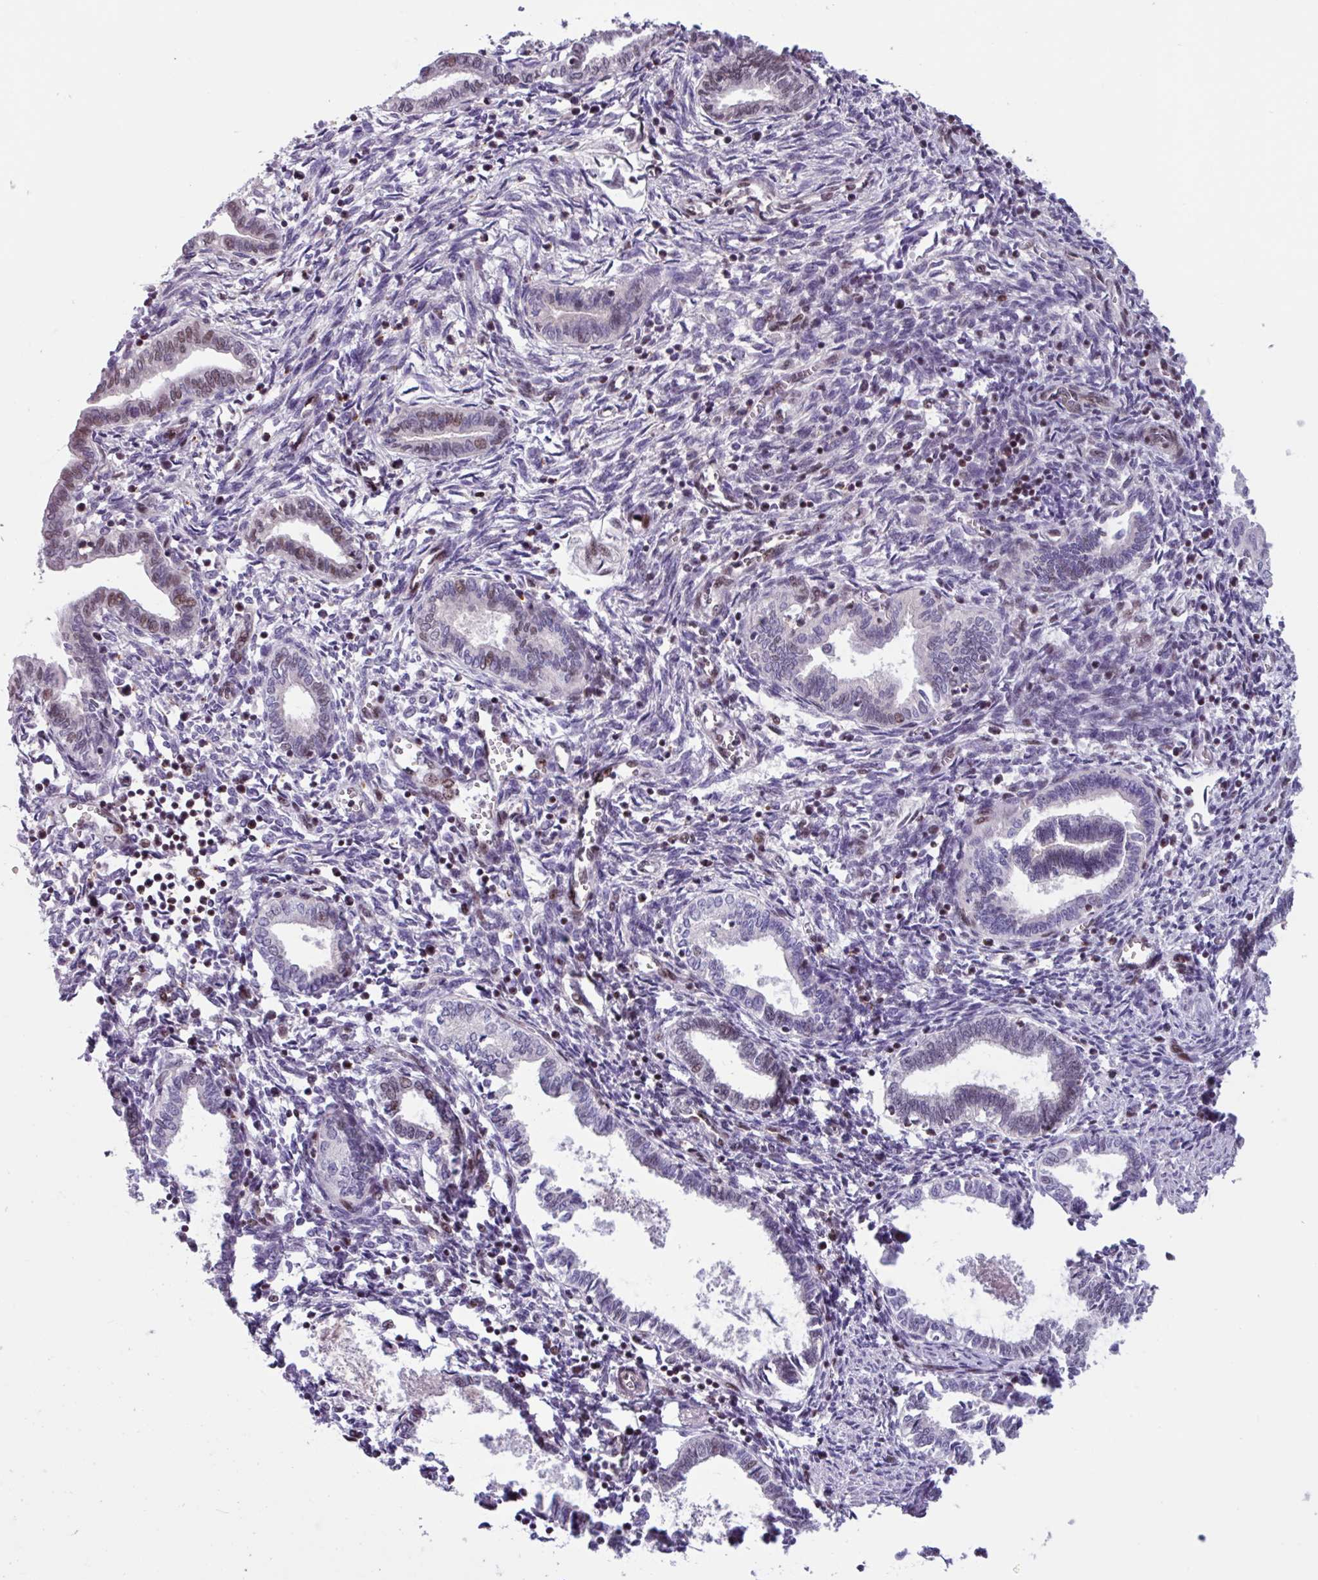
{"staining": {"intensity": "negative", "quantity": "none", "location": "none"}, "tissue": "endometrium", "cell_type": "Cells in endometrial stroma", "image_type": "normal", "snomed": [{"axis": "morphology", "description": "Normal tissue, NOS"}, {"axis": "topography", "description": "Endometrium"}], "caption": "Immunohistochemistry (IHC) image of unremarkable endometrium: human endometrium stained with DAB (3,3'-diaminobenzidine) exhibits no significant protein expression in cells in endometrial stroma.", "gene": "ZNF575", "patient": {"sex": "female", "age": 37}}